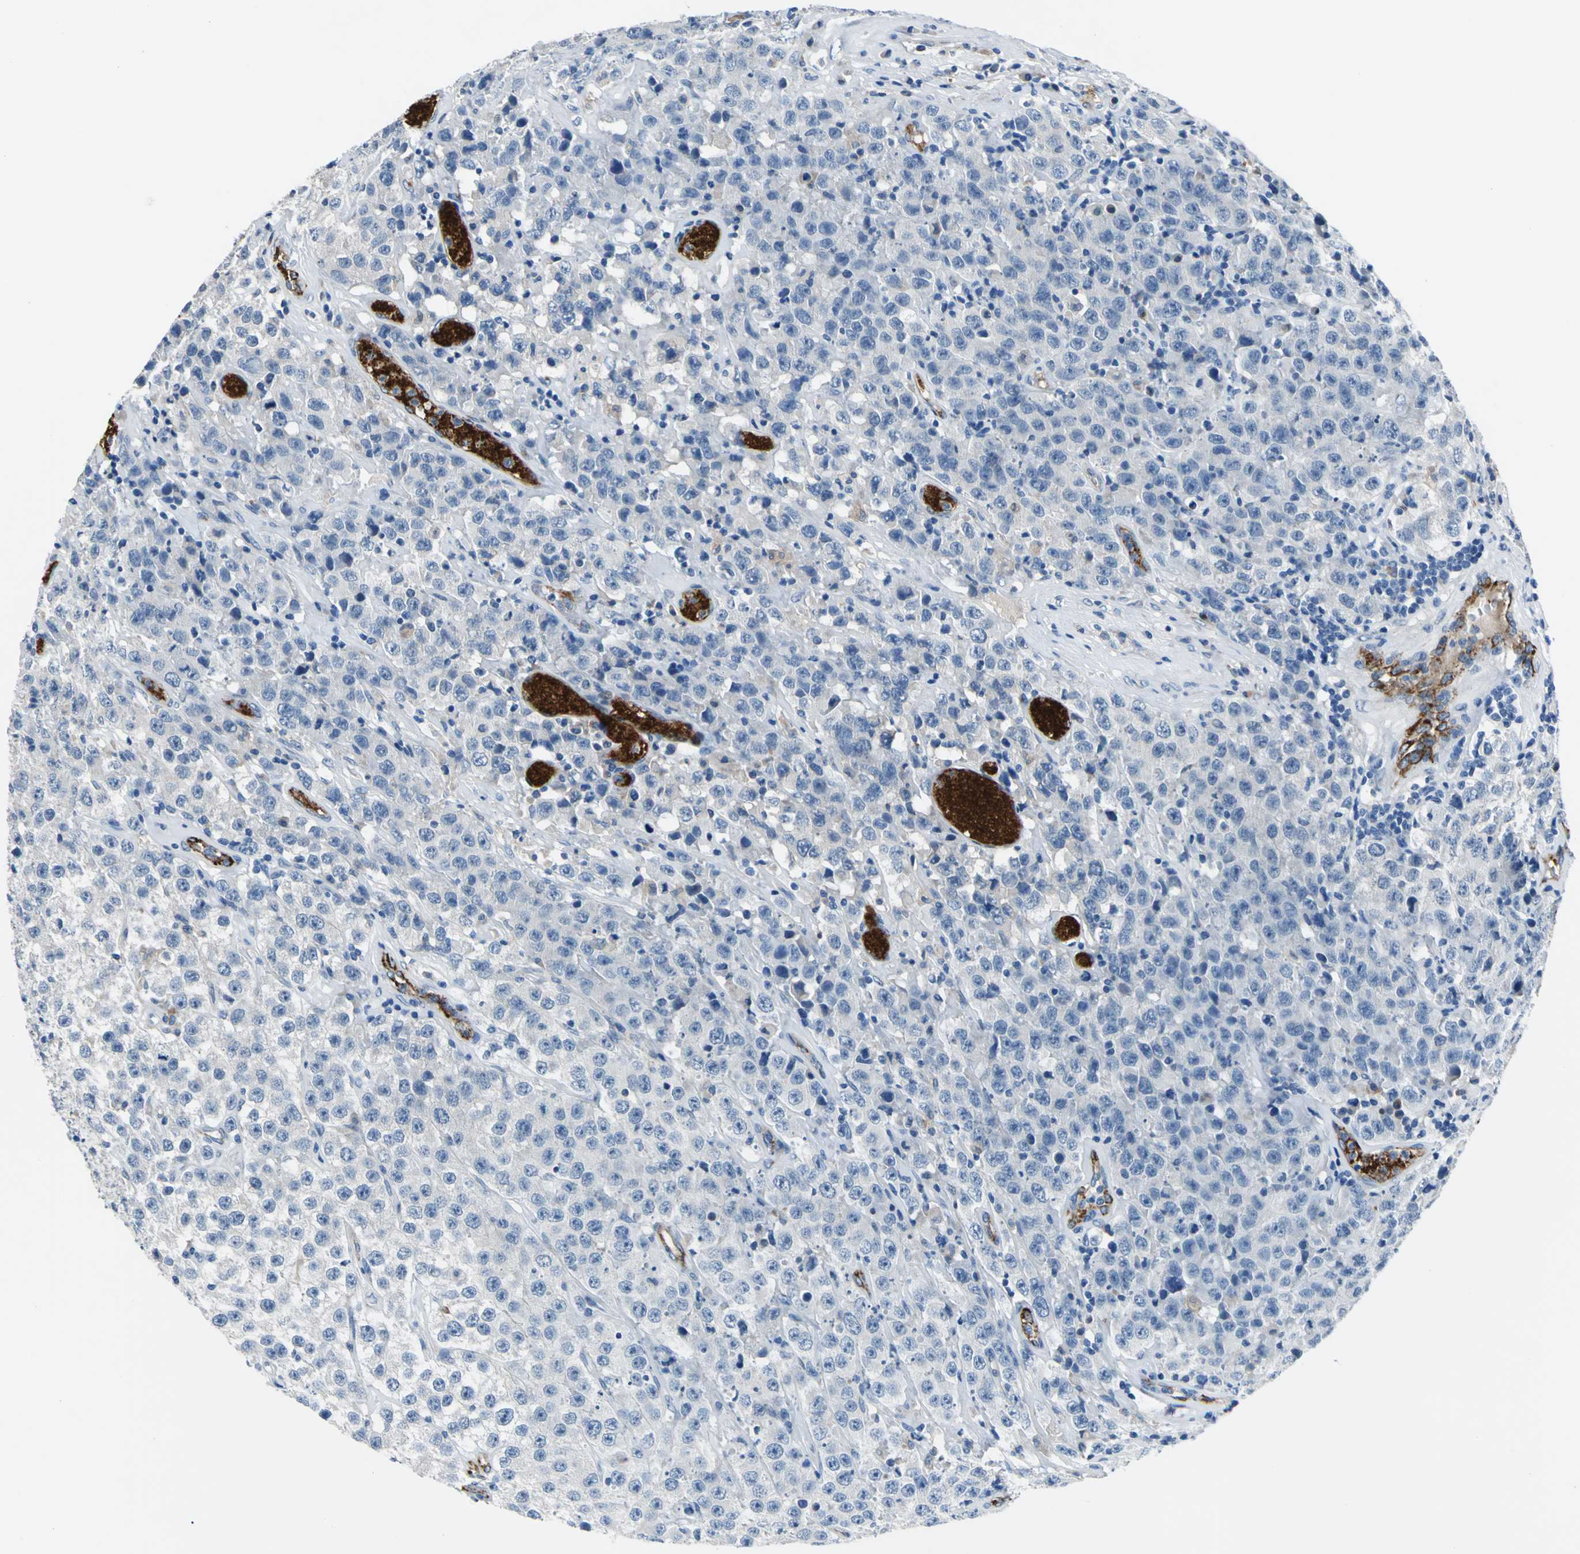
{"staining": {"intensity": "negative", "quantity": "none", "location": "none"}, "tissue": "testis cancer", "cell_type": "Tumor cells", "image_type": "cancer", "snomed": [{"axis": "morphology", "description": "Seminoma, NOS"}, {"axis": "topography", "description": "Testis"}], "caption": "The histopathology image shows no significant expression in tumor cells of testis cancer.", "gene": "SELP", "patient": {"sex": "male", "age": 52}}